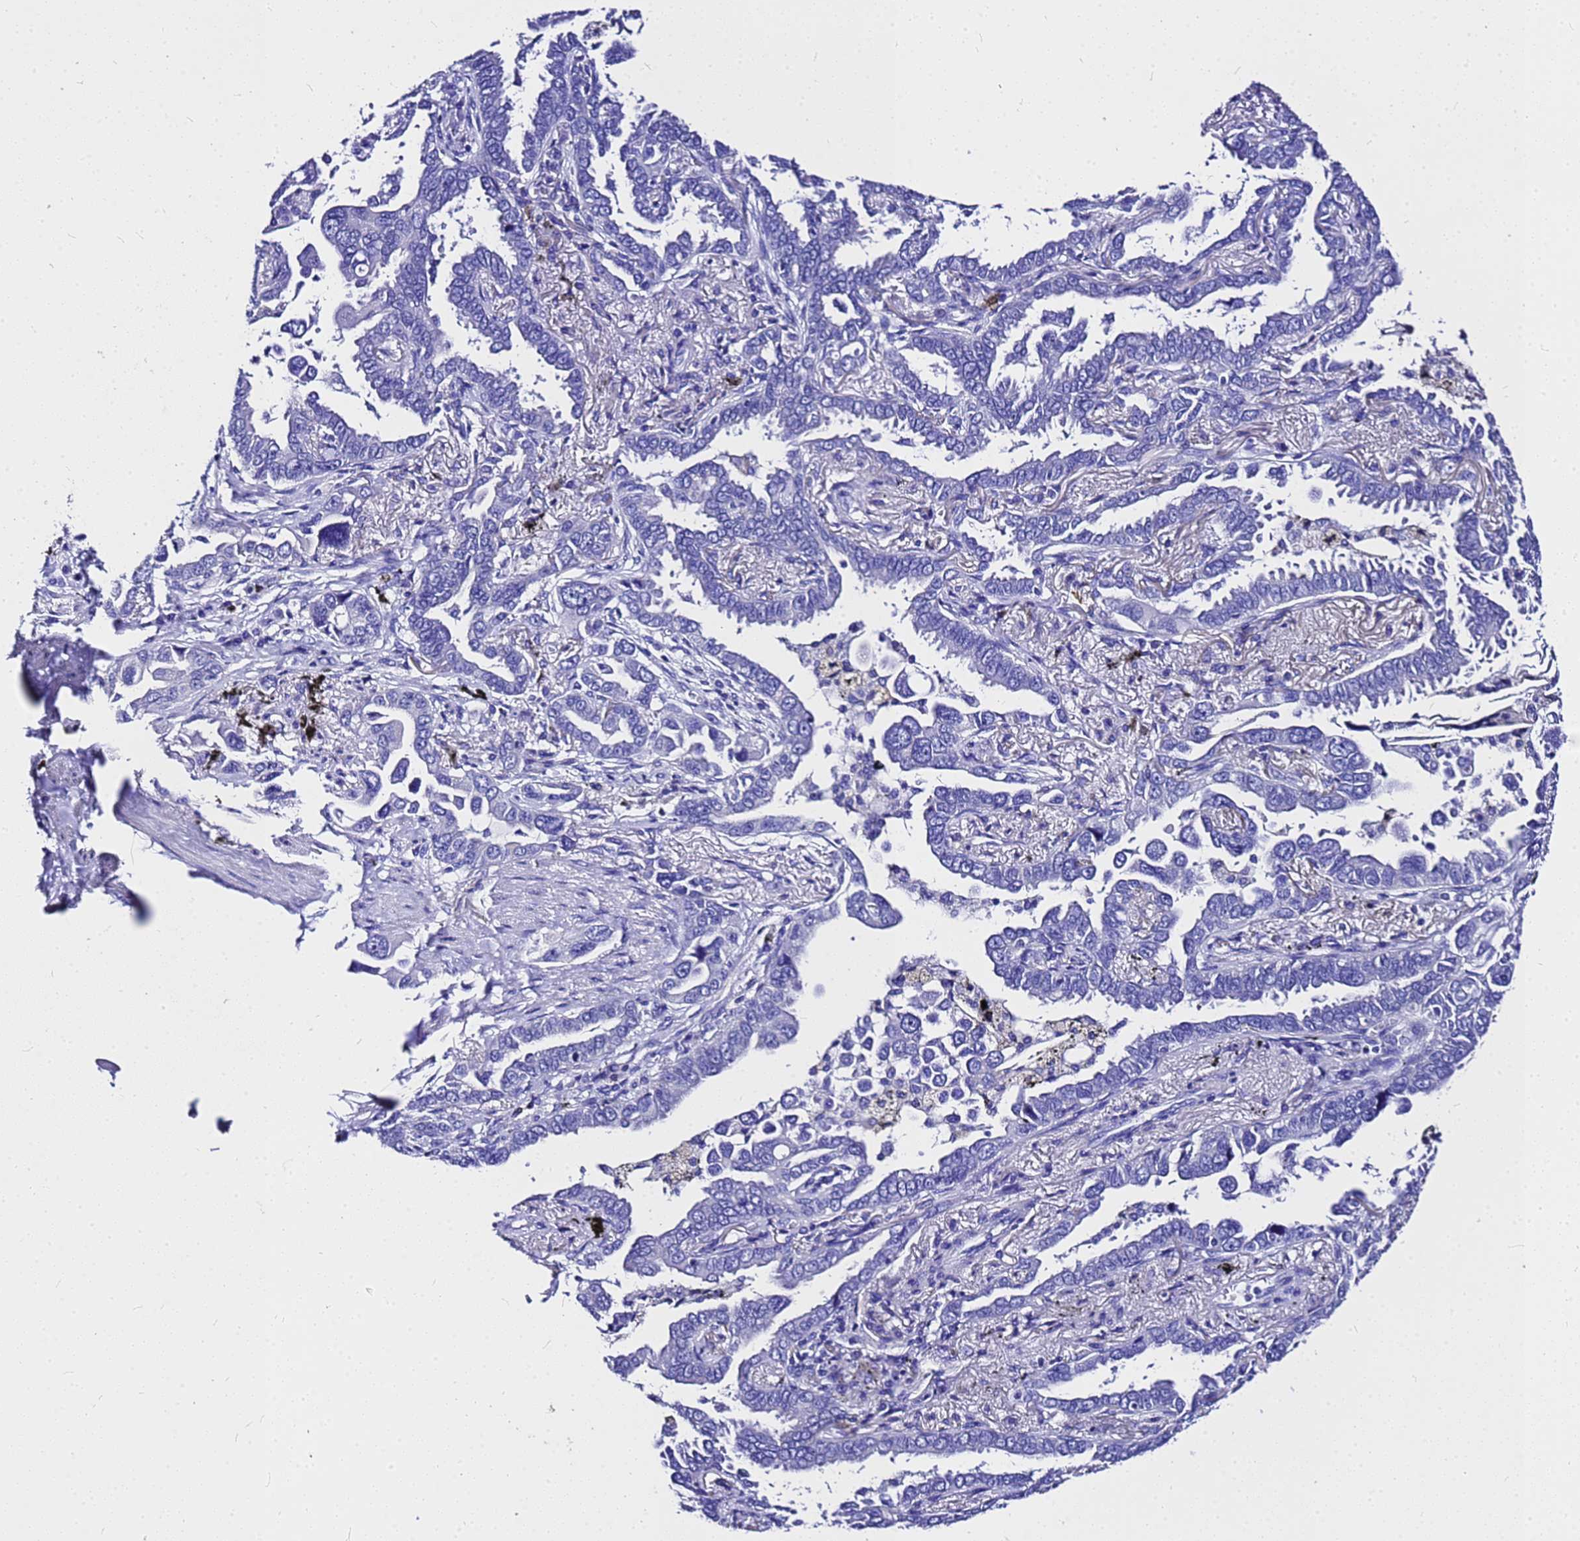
{"staining": {"intensity": "negative", "quantity": "none", "location": "none"}, "tissue": "lung cancer", "cell_type": "Tumor cells", "image_type": "cancer", "snomed": [{"axis": "morphology", "description": "Adenocarcinoma, NOS"}, {"axis": "topography", "description": "Lung"}], "caption": "Micrograph shows no protein expression in tumor cells of lung adenocarcinoma tissue.", "gene": "HERC4", "patient": {"sex": "male", "age": 67}}